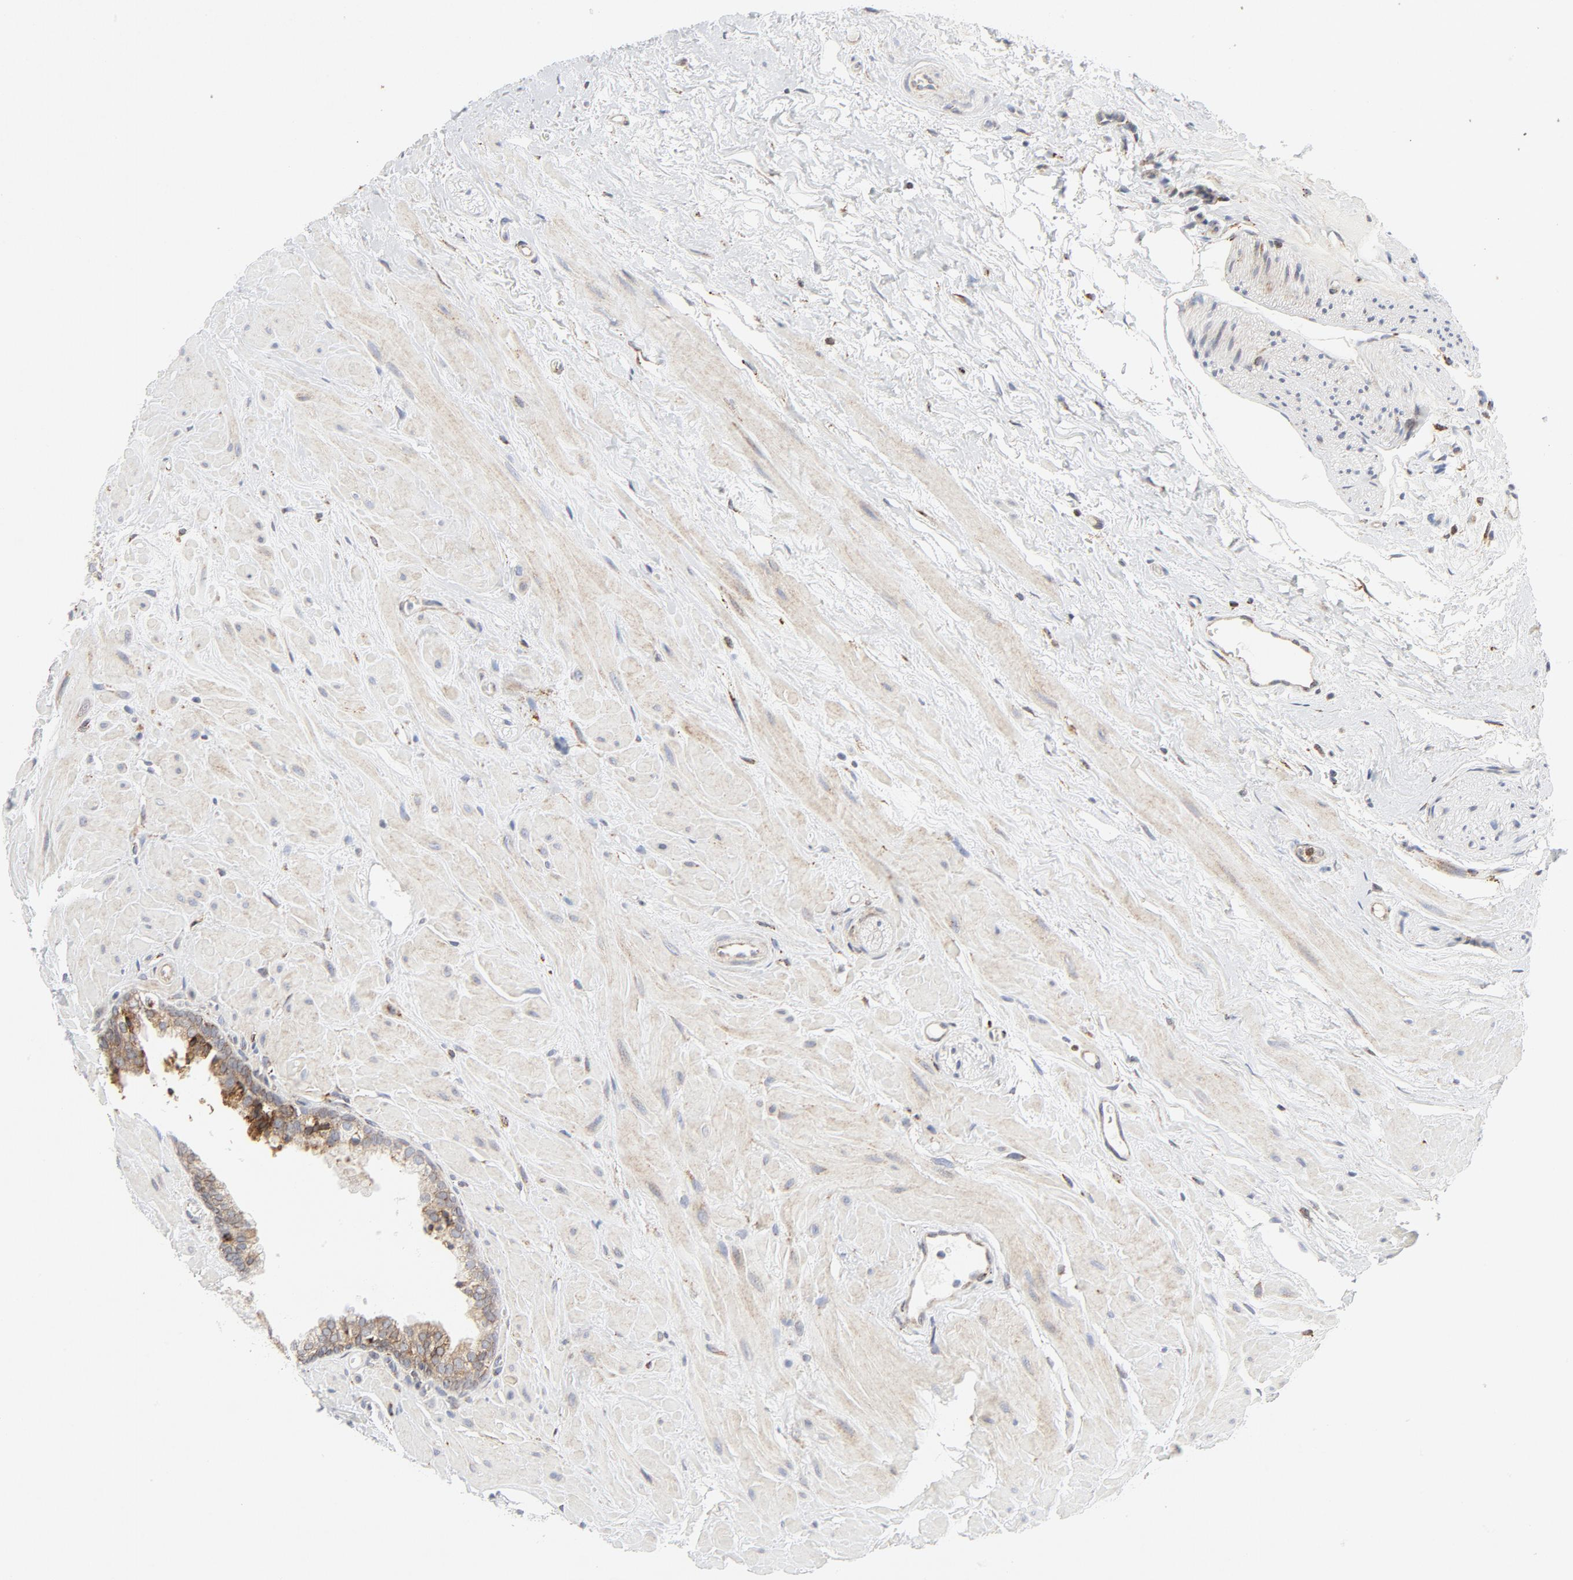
{"staining": {"intensity": "weak", "quantity": ">75%", "location": "cytoplasmic/membranous"}, "tissue": "prostate", "cell_type": "Glandular cells", "image_type": "normal", "snomed": [{"axis": "morphology", "description": "Normal tissue, NOS"}, {"axis": "topography", "description": "Prostate"}], "caption": "Human prostate stained with a brown dye displays weak cytoplasmic/membranous positive expression in about >75% of glandular cells.", "gene": "LRP6", "patient": {"sex": "male", "age": 60}}